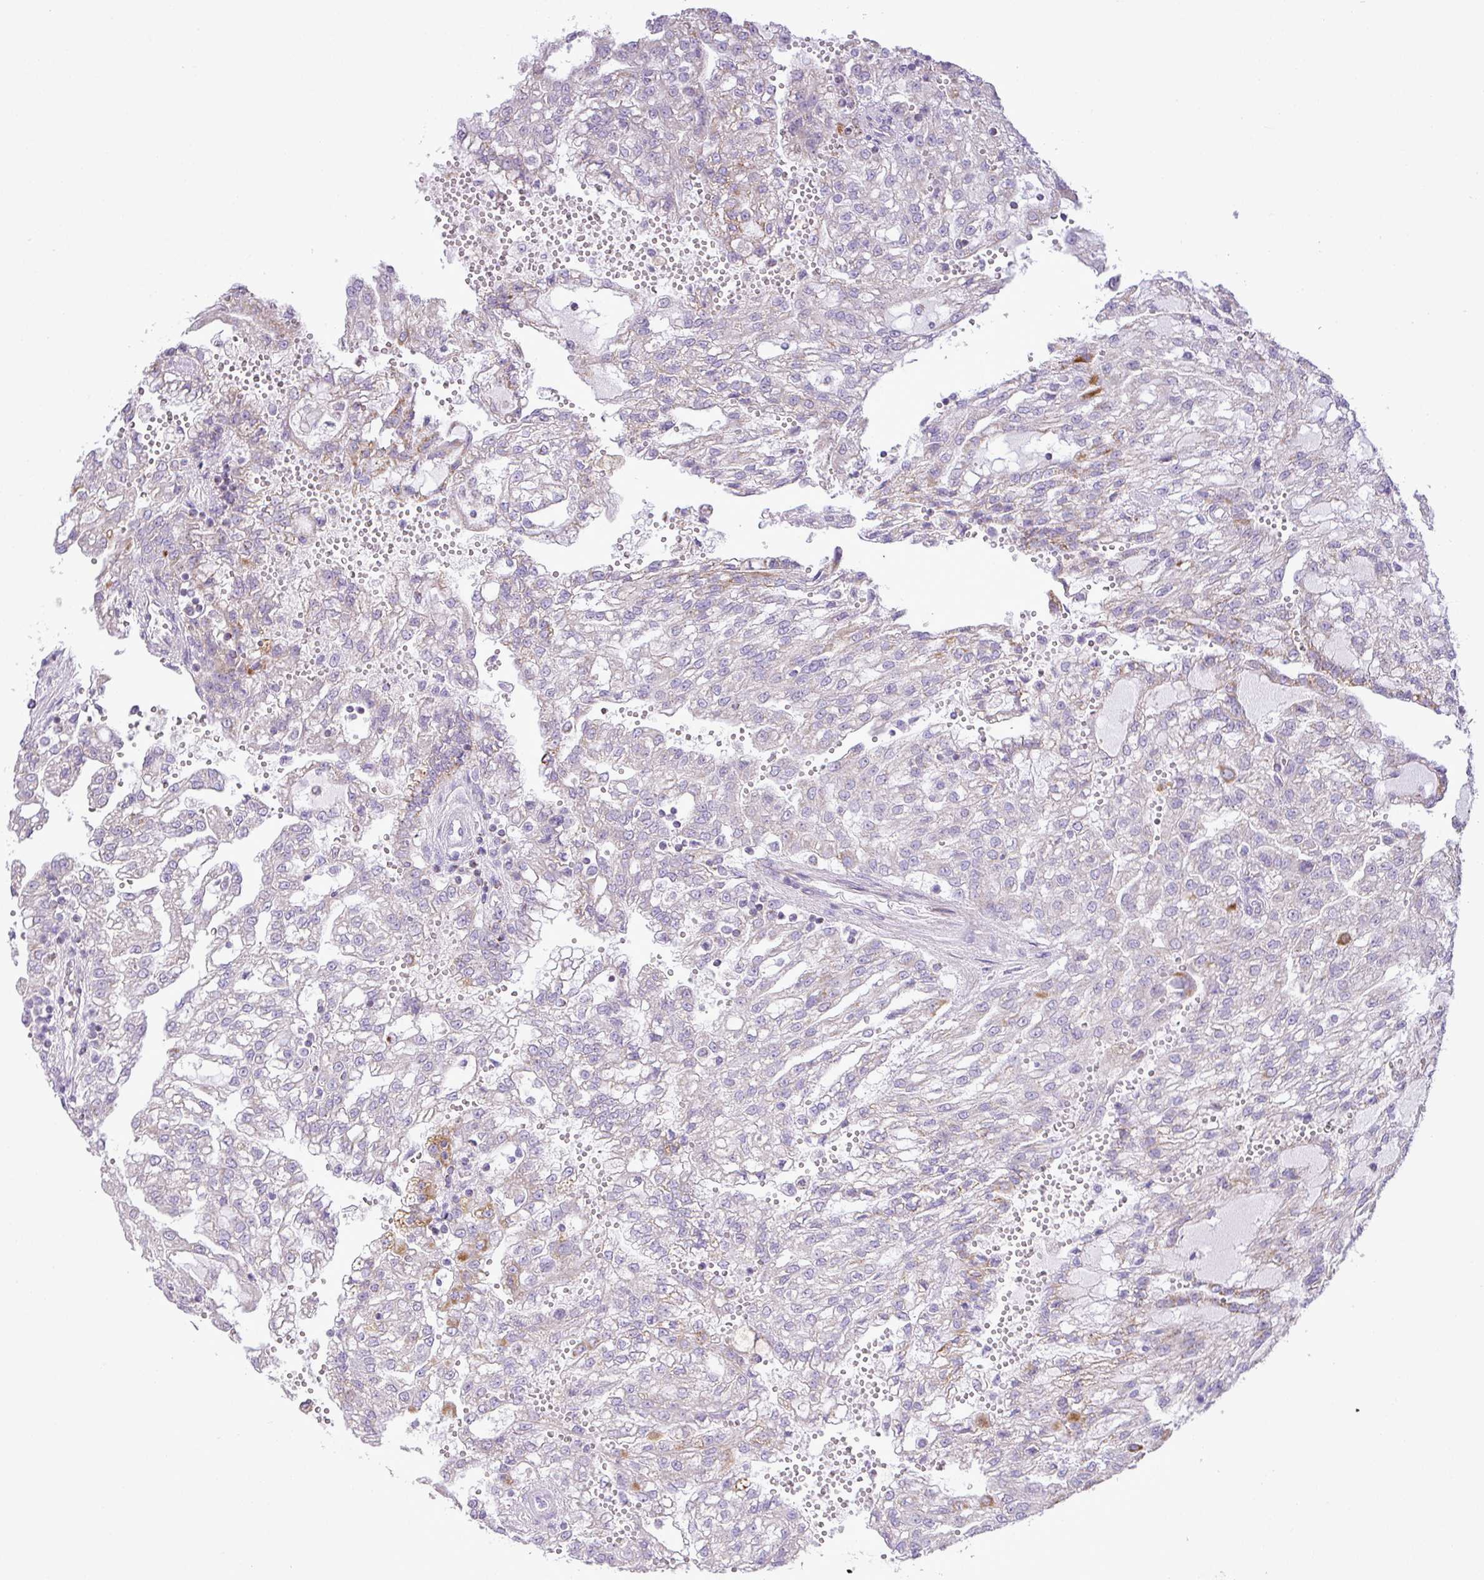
{"staining": {"intensity": "moderate", "quantity": "<25%", "location": "cytoplasmic/membranous"}, "tissue": "renal cancer", "cell_type": "Tumor cells", "image_type": "cancer", "snomed": [{"axis": "morphology", "description": "Adenocarcinoma, NOS"}, {"axis": "topography", "description": "Kidney"}], "caption": "An image of human renal cancer stained for a protein demonstrates moderate cytoplasmic/membranous brown staining in tumor cells. (DAB (3,3'-diaminobenzidine) = brown stain, brightfield microscopy at high magnification).", "gene": "ZNF81", "patient": {"sex": "male", "age": 63}}